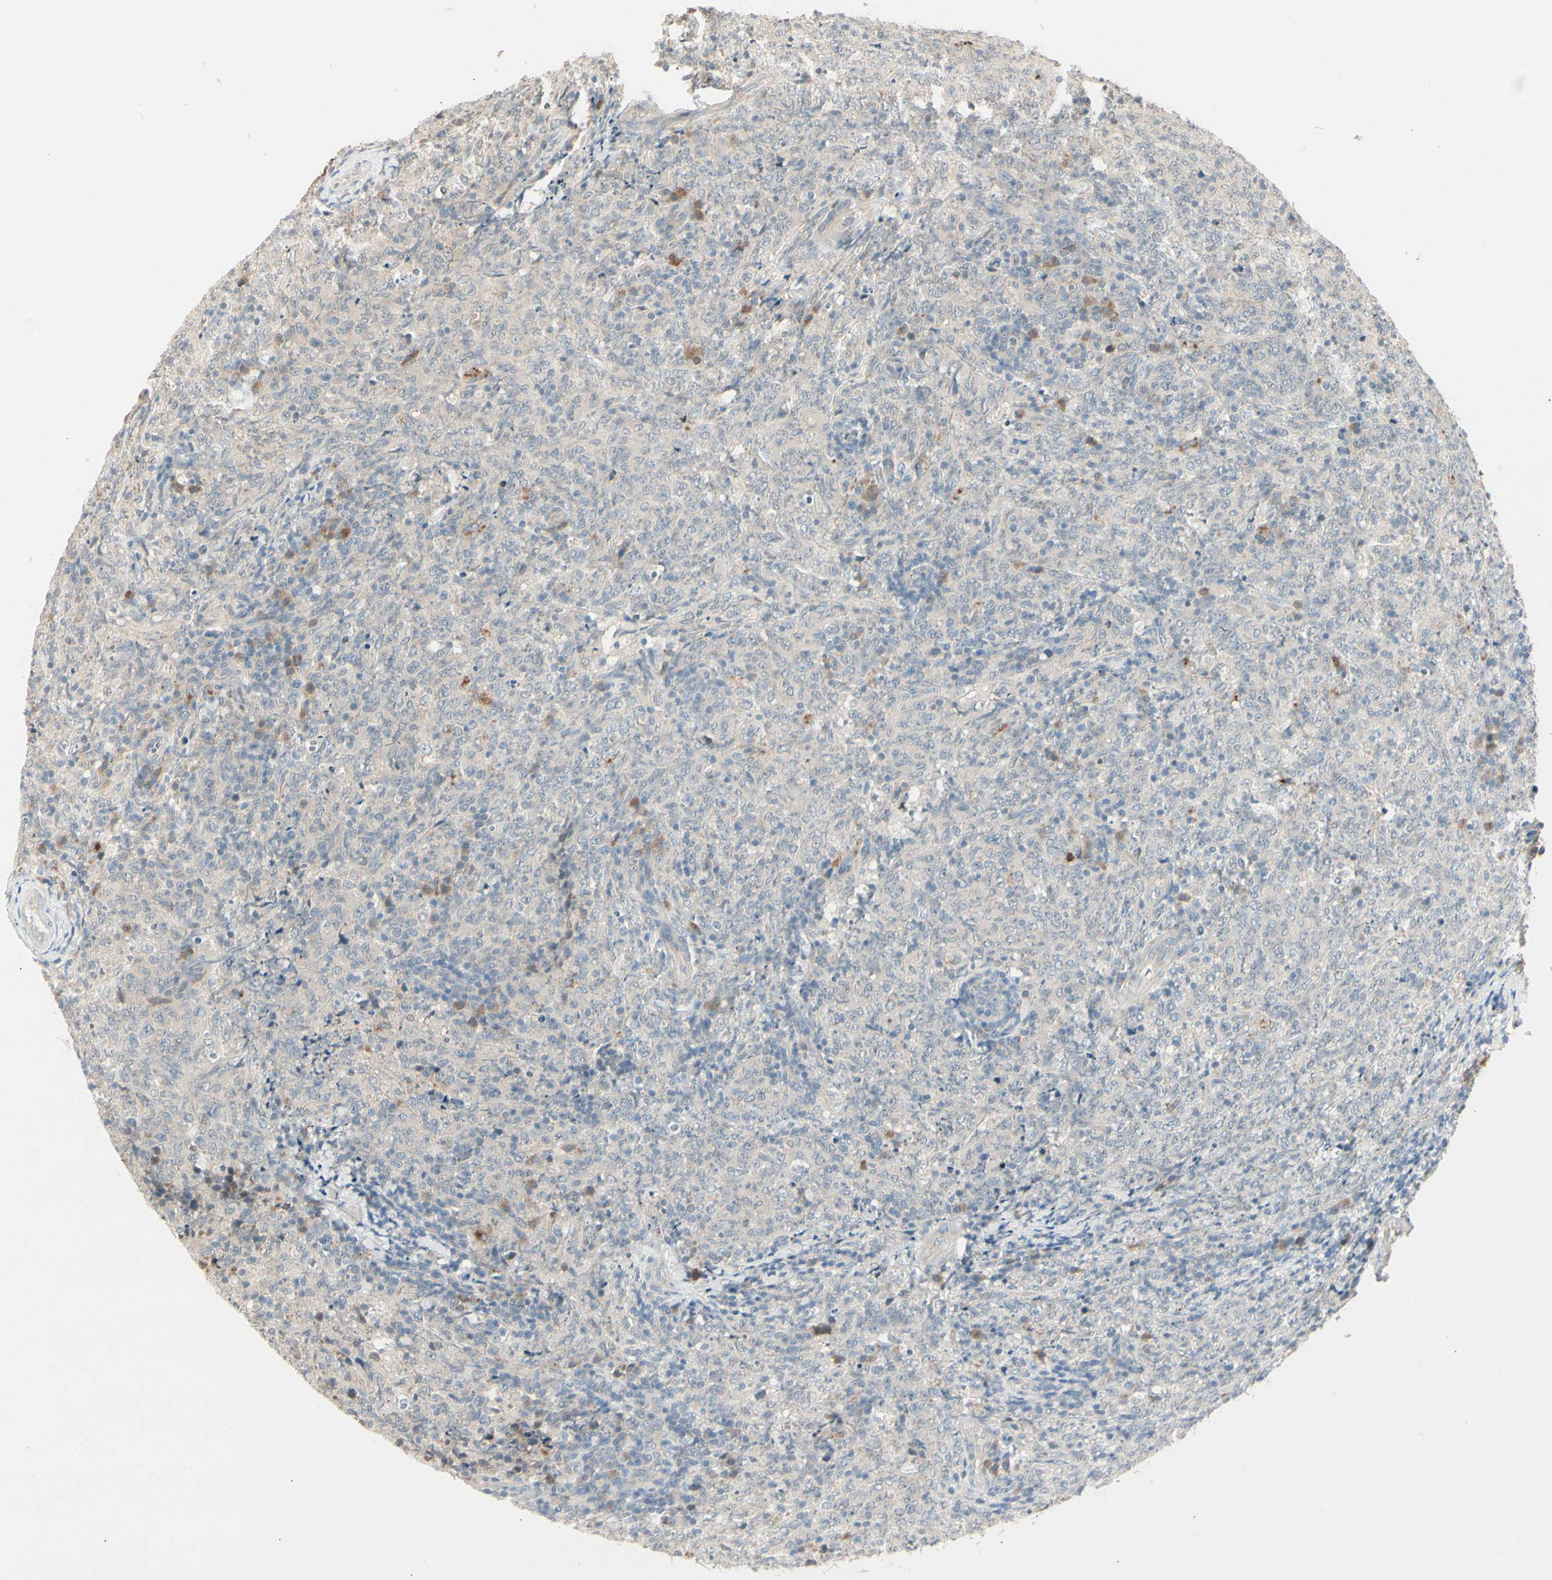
{"staining": {"intensity": "weak", "quantity": "<25%", "location": "cytoplasmic/membranous"}, "tissue": "lymphoma", "cell_type": "Tumor cells", "image_type": "cancer", "snomed": [{"axis": "morphology", "description": "Malignant lymphoma, non-Hodgkin's type, High grade"}, {"axis": "topography", "description": "Tonsil"}], "caption": "A high-resolution photomicrograph shows IHC staining of lymphoma, which shows no significant staining in tumor cells.", "gene": "SKIL", "patient": {"sex": "female", "age": 36}}